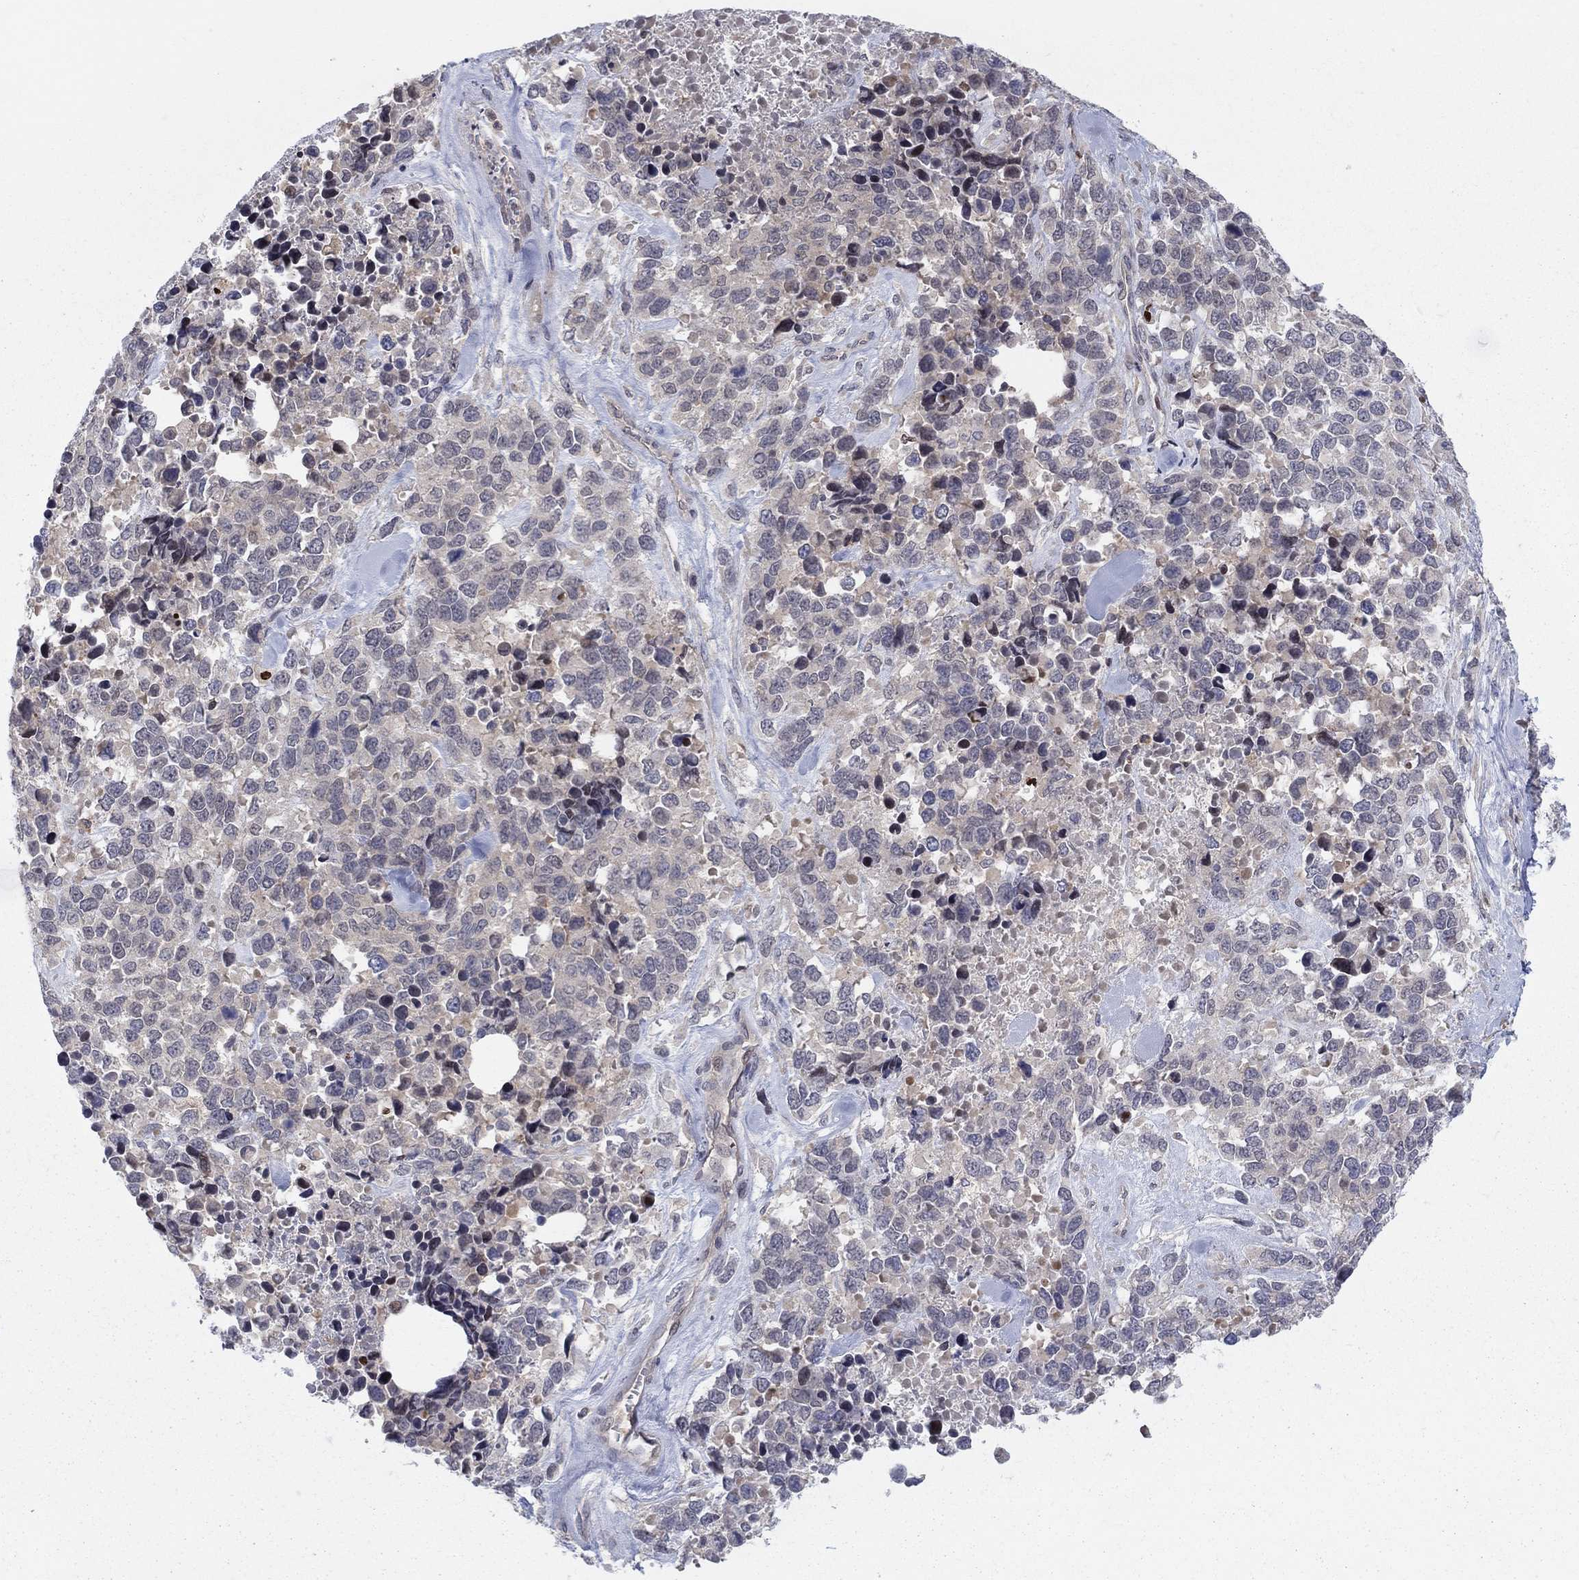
{"staining": {"intensity": "negative", "quantity": "none", "location": "none"}, "tissue": "melanoma", "cell_type": "Tumor cells", "image_type": "cancer", "snomed": [{"axis": "morphology", "description": "Malignant melanoma, Metastatic site"}, {"axis": "topography", "description": "Skin"}], "caption": "This is a histopathology image of immunohistochemistry staining of melanoma, which shows no positivity in tumor cells. Nuclei are stained in blue.", "gene": "ZNHIT3", "patient": {"sex": "male", "age": 84}}